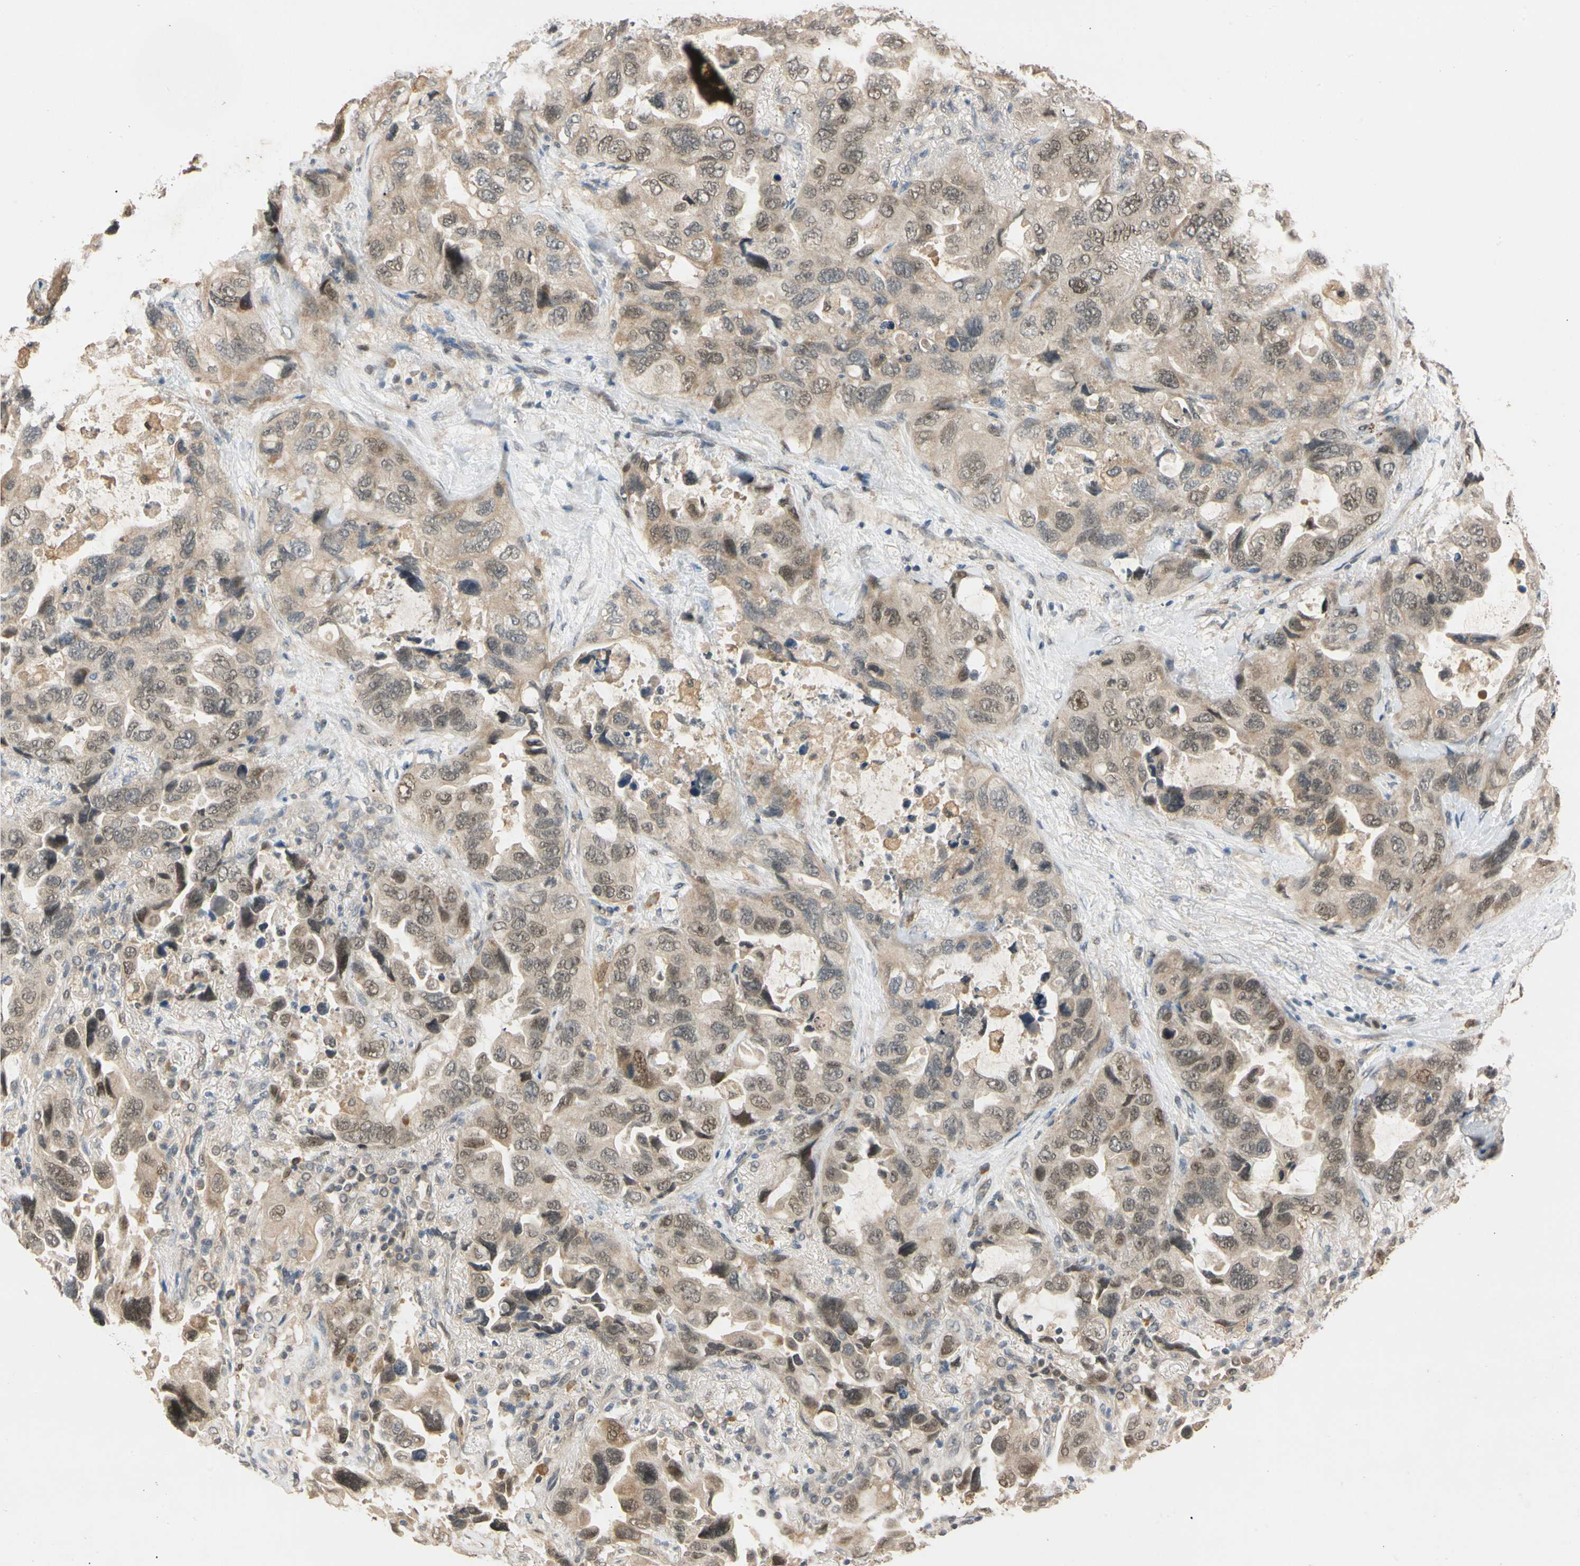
{"staining": {"intensity": "moderate", "quantity": ">75%", "location": "cytoplasmic/membranous,nuclear"}, "tissue": "lung cancer", "cell_type": "Tumor cells", "image_type": "cancer", "snomed": [{"axis": "morphology", "description": "Squamous cell carcinoma, NOS"}, {"axis": "topography", "description": "Lung"}], "caption": "Squamous cell carcinoma (lung) stained with IHC reveals moderate cytoplasmic/membranous and nuclear expression in approximately >75% of tumor cells.", "gene": "RIOX2", "patient": {"sex": "female", "age": 73}}